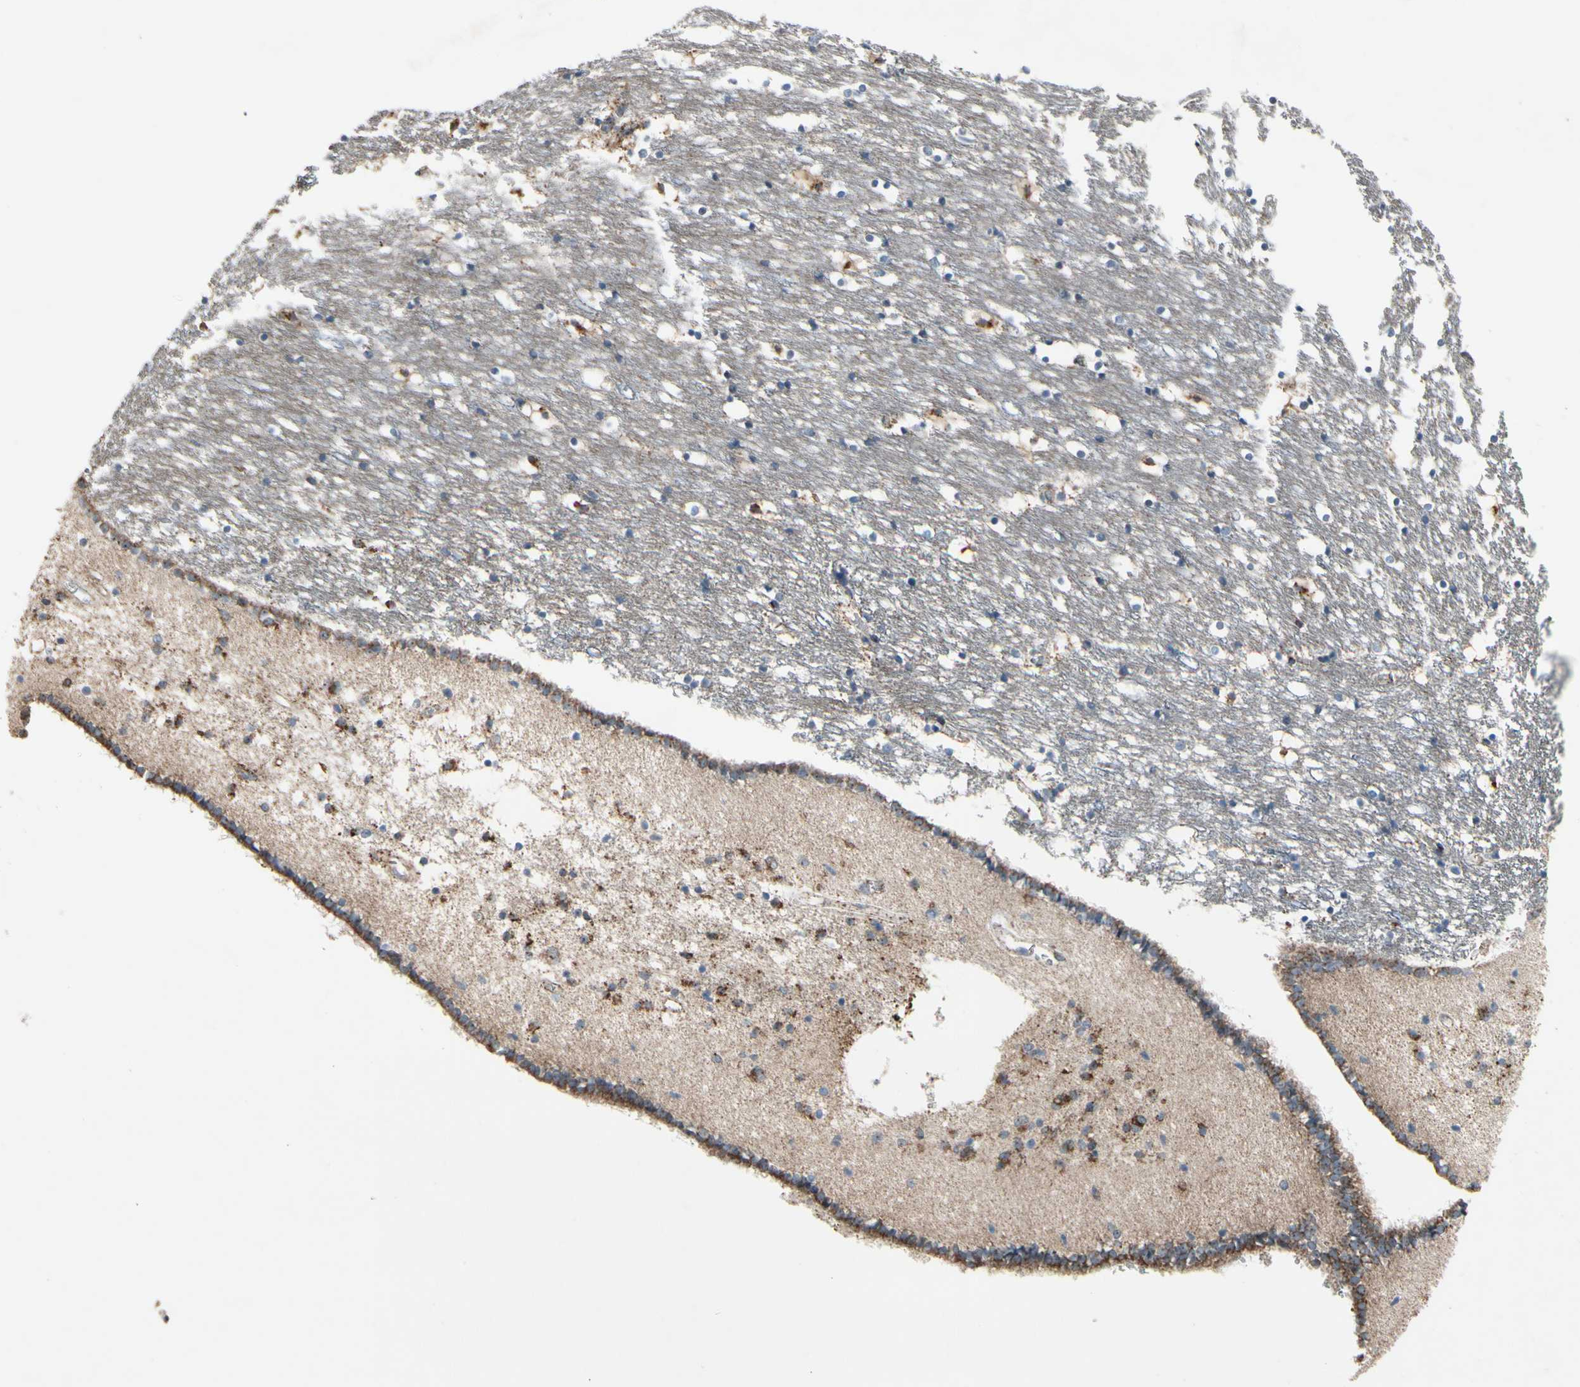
{"staining": {"intensity": "weak", "quantity": ">75%", "location": "cytoplasmic/membranous"}, "tissue": "caudate", "cell_type": "Glial cells", "image_type": "normal", "snomed": [{"axis": "morphology", "description": "Normal tissue, NOS"}, {"axis": "topography", "description": "Lateral ventricle wall"}], "caption": "DAB (3,3'-diaminobenzidine) immunohistochemical staining of benign caudate reveals weak cytoplasmic/membranous protein staining in approximately >75% of glial cells. The protein is stained brown, and the nuclei are stained in blue (DAB IHC with brightfield microscopy, high magnification).", "gene": "CPT1A", "patient": {"sex": "male", "age": 45}}